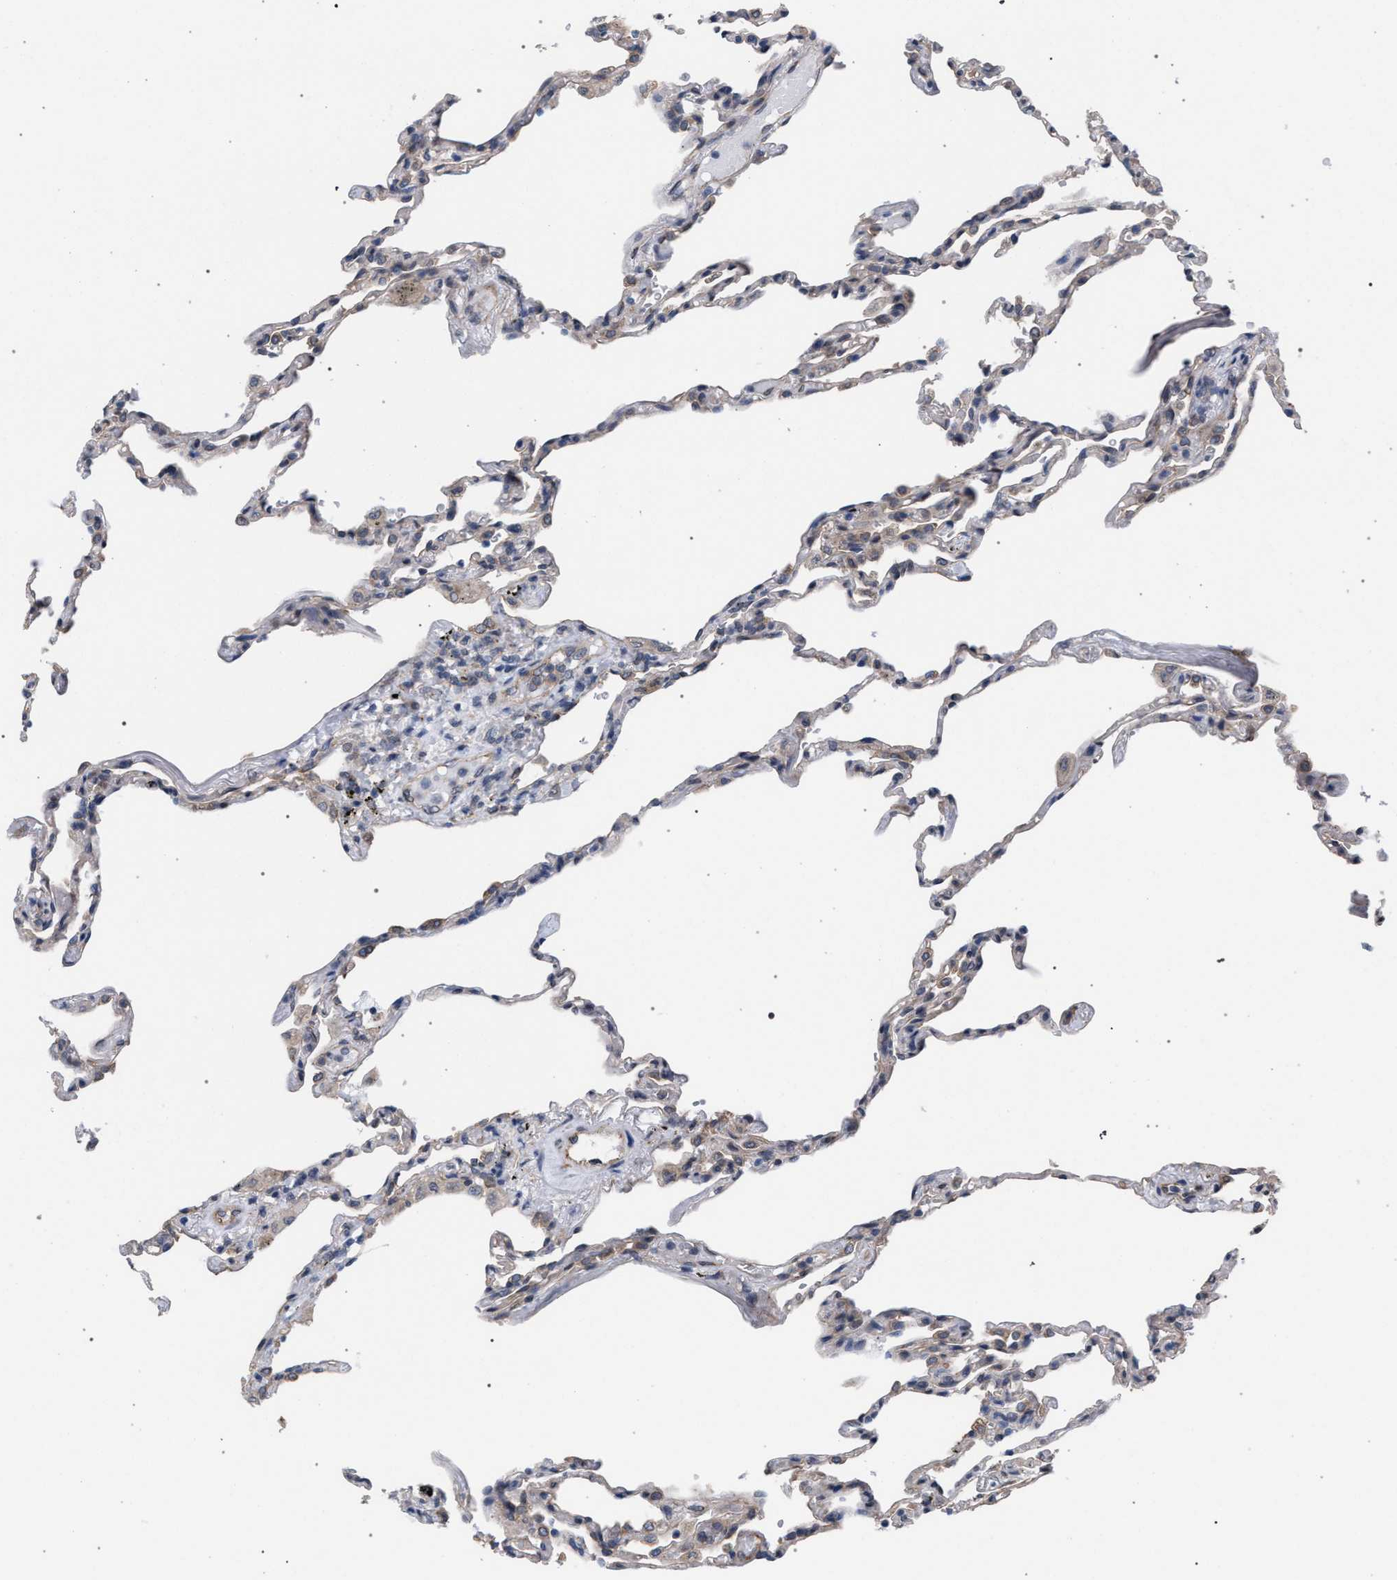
{"staining": {"intensity": "weak", "quantity": ">75%", "location": "cytoplasmic/membranous"}, "tissue": "lung", "cell_type": "Alveolar cells", "image_type": "normal", "snomed": [{"axis": "morphology", "description": "Normal tissue, NOS"}, {"axis": "topography", "description": "Lung"}], "caption": "Weak cytoplasmic/membranous expression is seen in approximately >75% of alveolar cells in unremarkable lung.", "gene": "ARPC5L", "patient": {"sex": "male", "age": 59}}